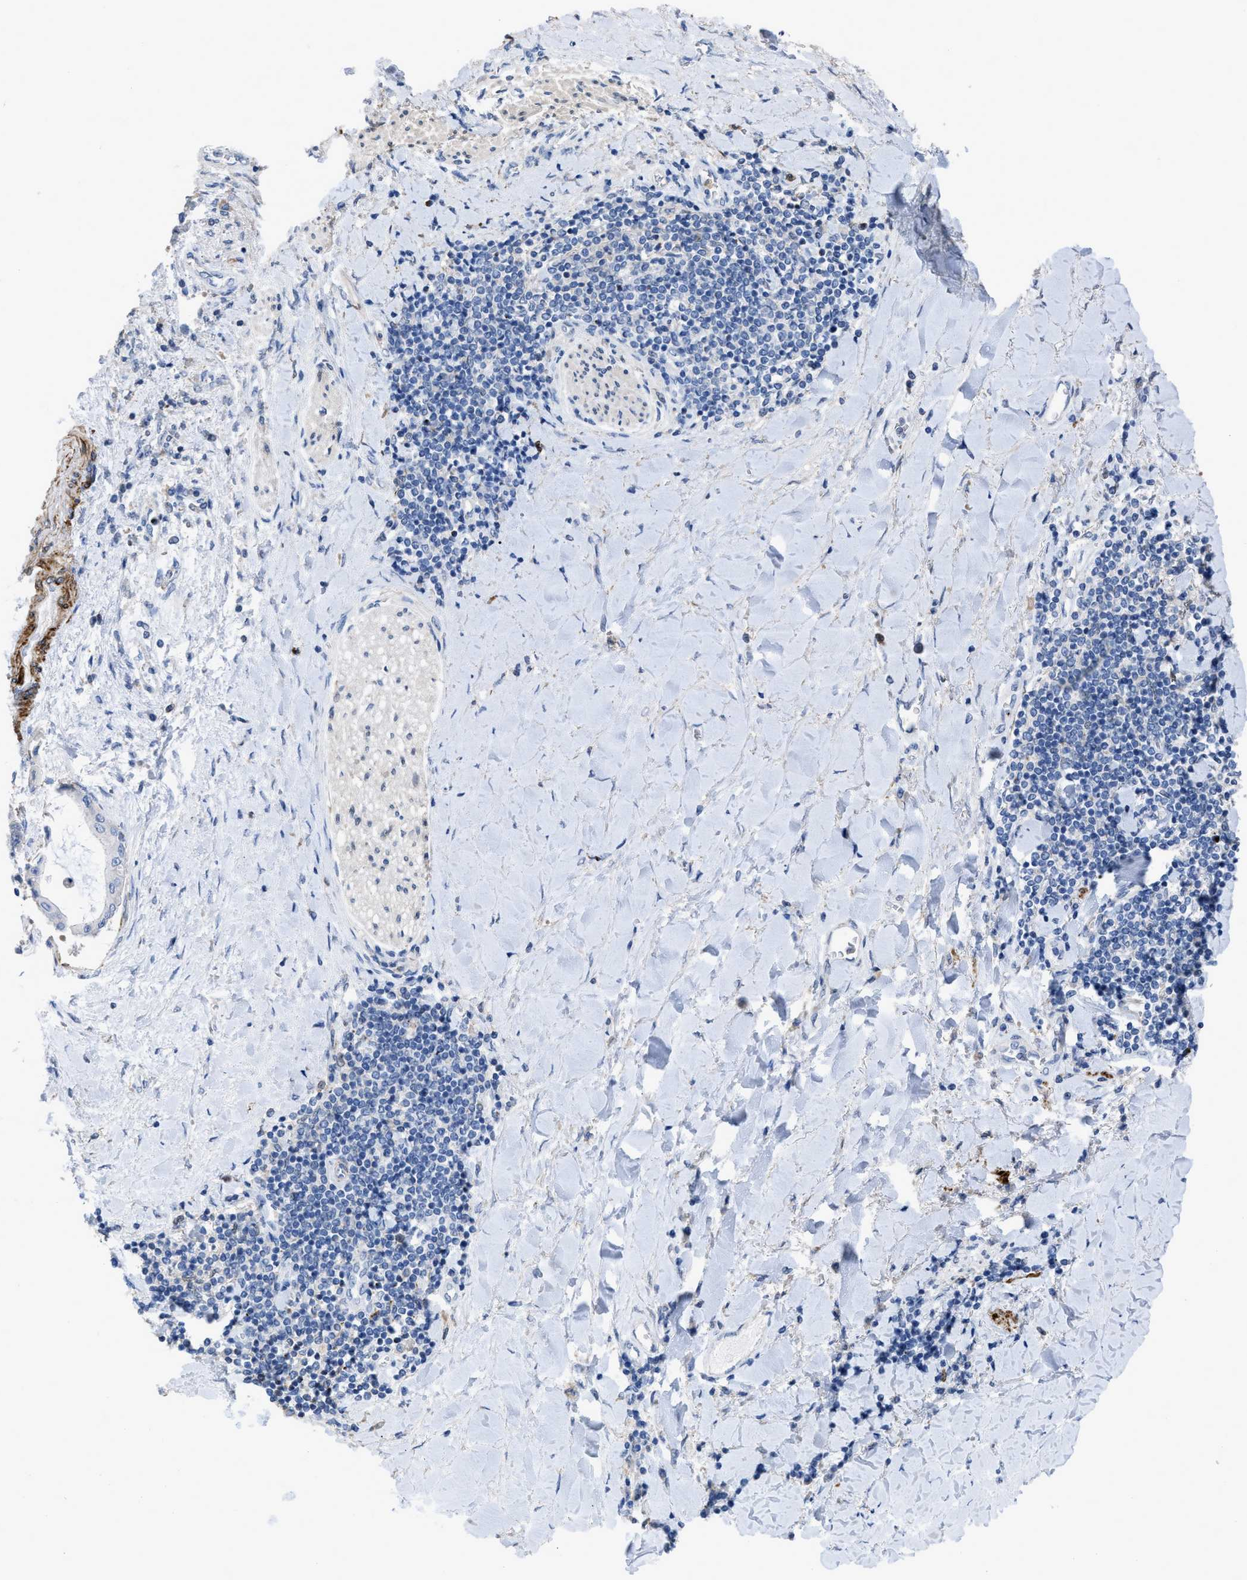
{"staining": {"intensity": "weak", "quantity": "<25%", "location": "cytoplasmic/membranous"}, "tissue": "liver cancer", "cell_type": "Tumor cells", "image_type": "cancer", "snomed": [{"axis": "morphology", "description": "Cholangiocarcinoma"}, {"axis": "topography", "description": "Liver"}], "caption": "DAB immunohistochemical staining of liver cancer (cholangiocarcinoma) displays no significant positivity in tumor cells.", "gene": "PRMT2", "patient": {"sex": "male", "age": 50}}